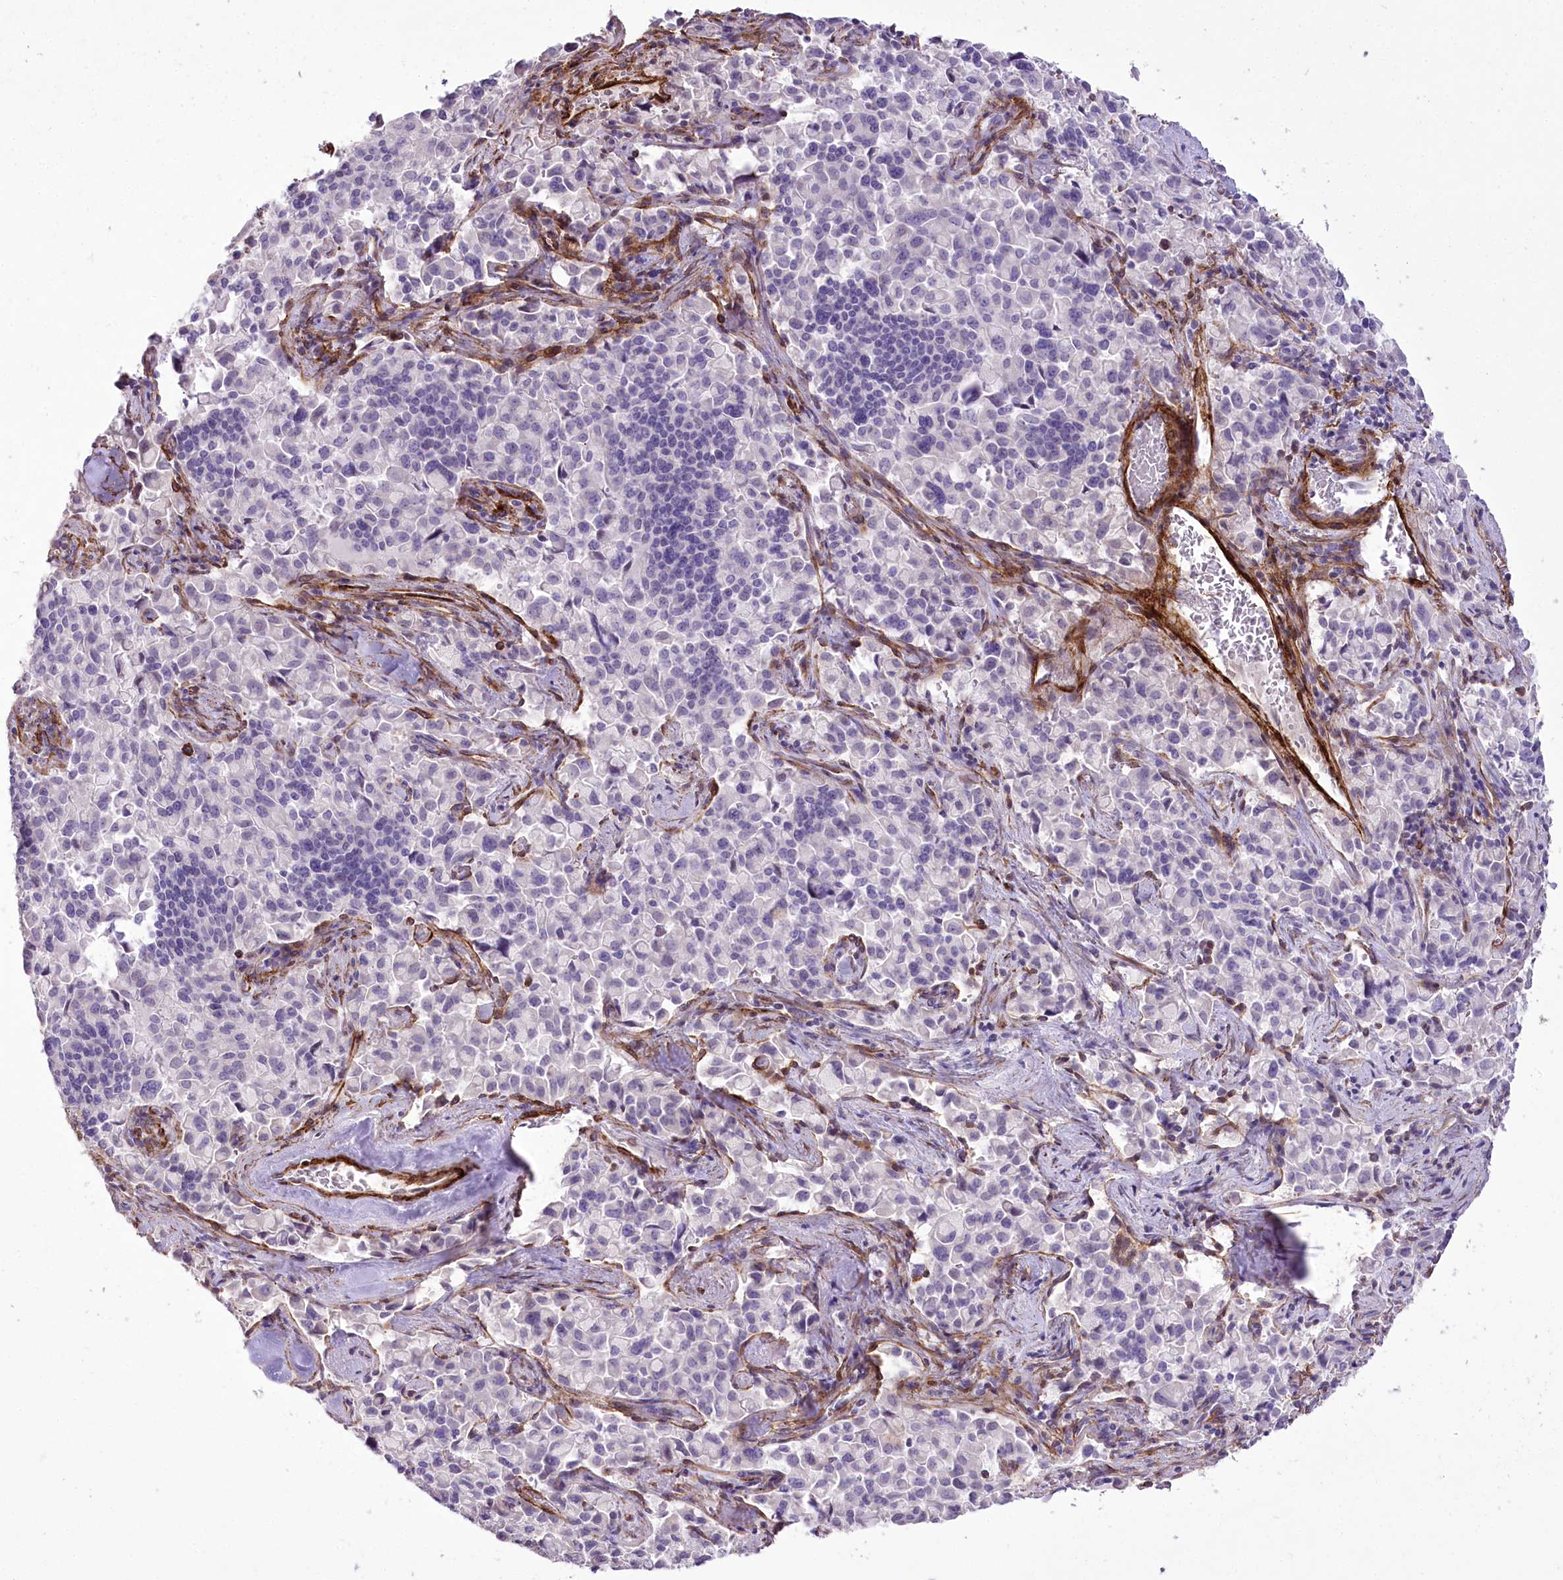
{"staining": {"intensity": "negative", "quantity": "none", "location": "none"}, "tissue": "pancreatic cancer", "cell_type": "Tumor cells", "image_type": "cancer", "snomed": [{"axis": "morphology", "description": "Adenocarcinoma, NOS"}, {"axis": "topography", "description": "Pancreas"}], "caption": "Tumor cells show no significant protein staining in adenocarcinoma (pancreatic). (DAB immunohistochemistry (IHC), high magnification).", "gene": "SYNPO2", "patient": {"sex": "male", "age": 65}}